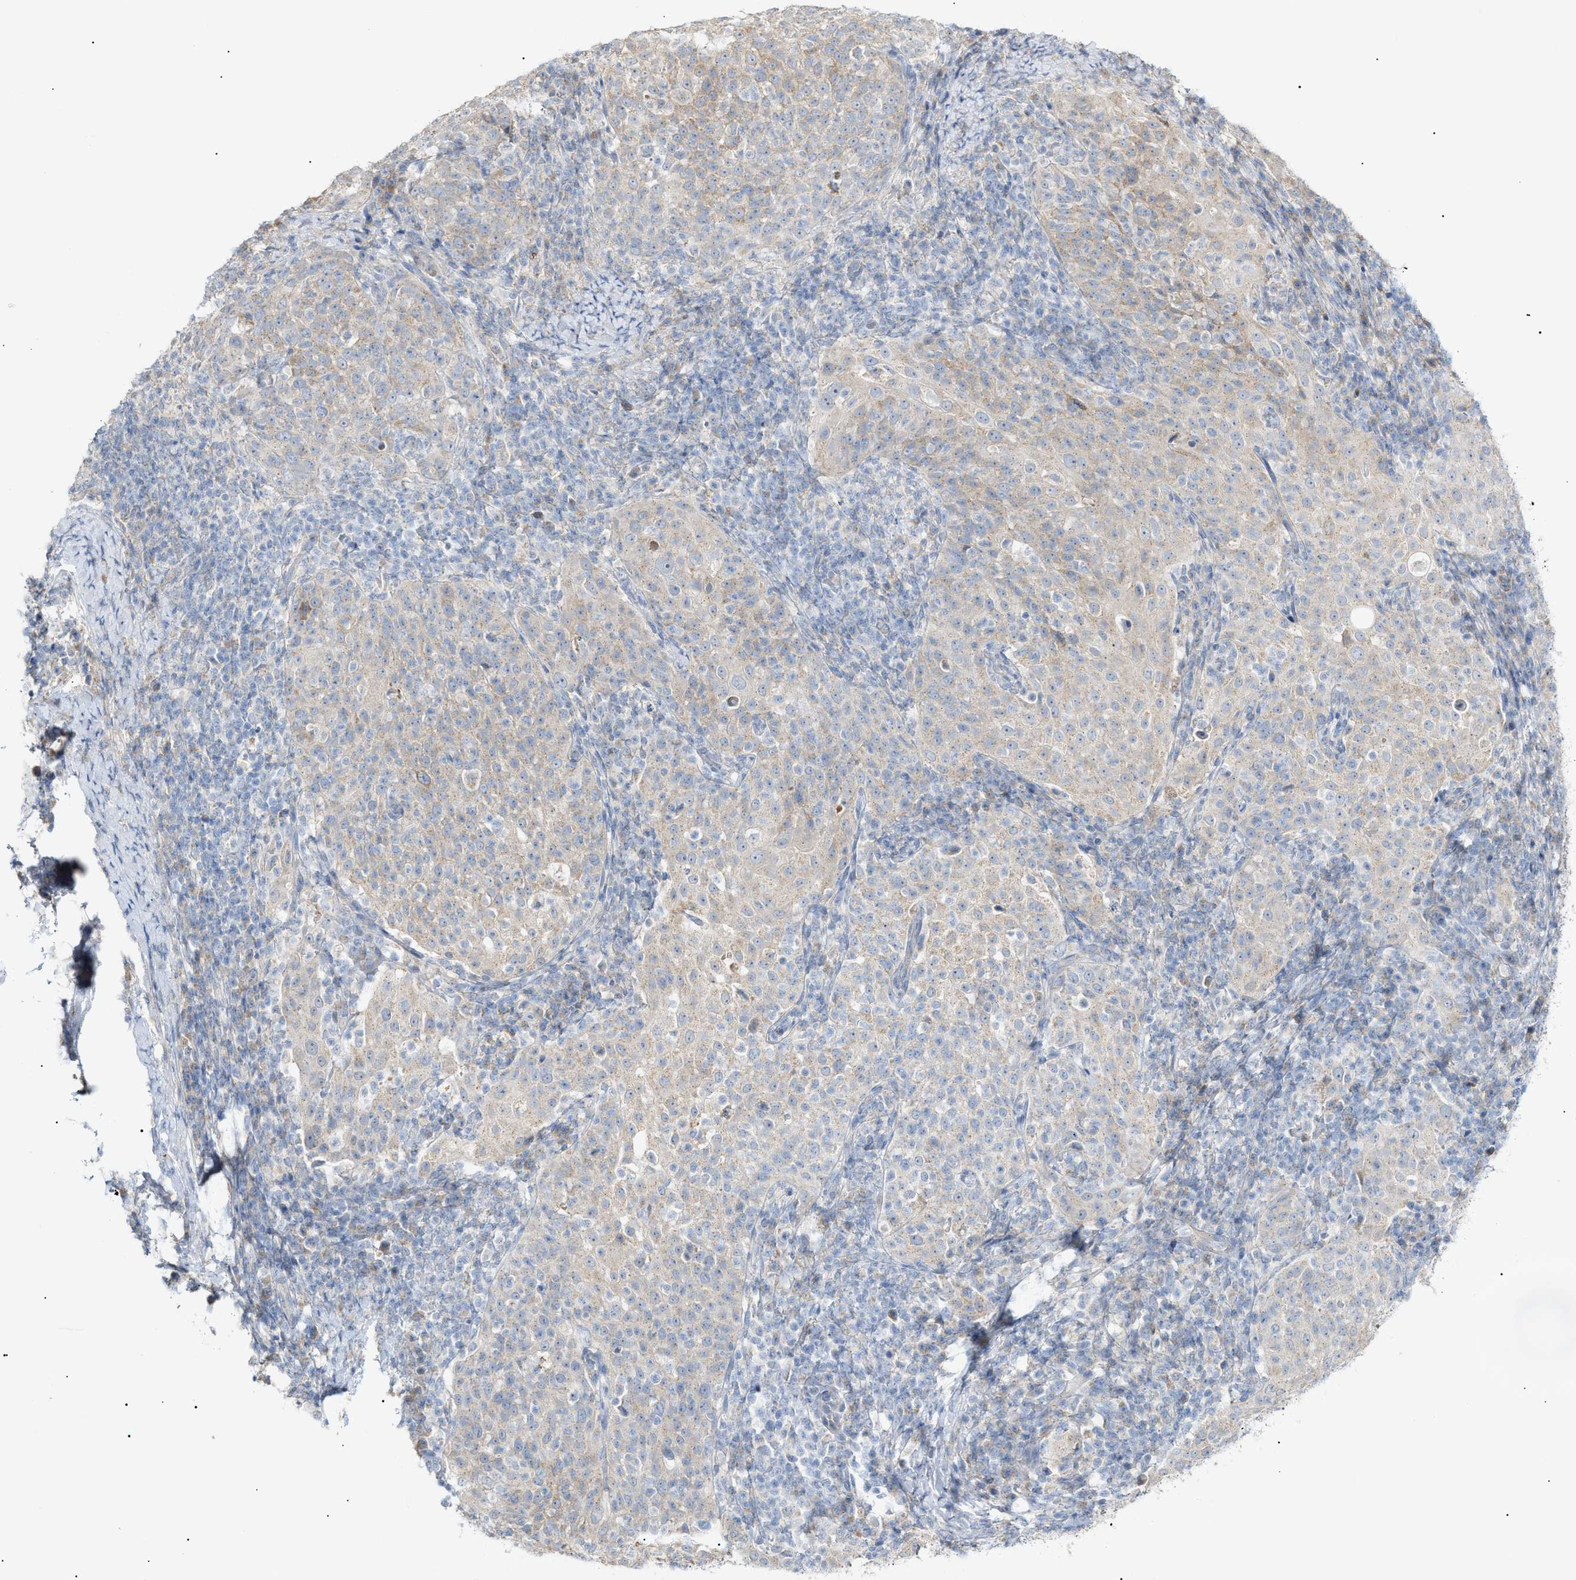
{"staining": {"intensity": "weak", "quantity": "<25%", "location": "cytoplasmic/membranous"}, "tissue": "cervical cancer", "cell_type": "Tumor cells", "image_type": "cancer", "snomed": [{"axis": "morphology", "description": "Squamous cell carcinoma, NOS"}, {"axis": "topography", "description": "Cervix"}], "caption": "Tumor cells are negative for protein expression in human squamous cell carcinoma (cervical). The staining is performed using DAB brown chromogen with nuclei counter-stained in using hematoxylin.", "gene": "SLC25A31", "patient": {"sex": "female", "age": 51}}